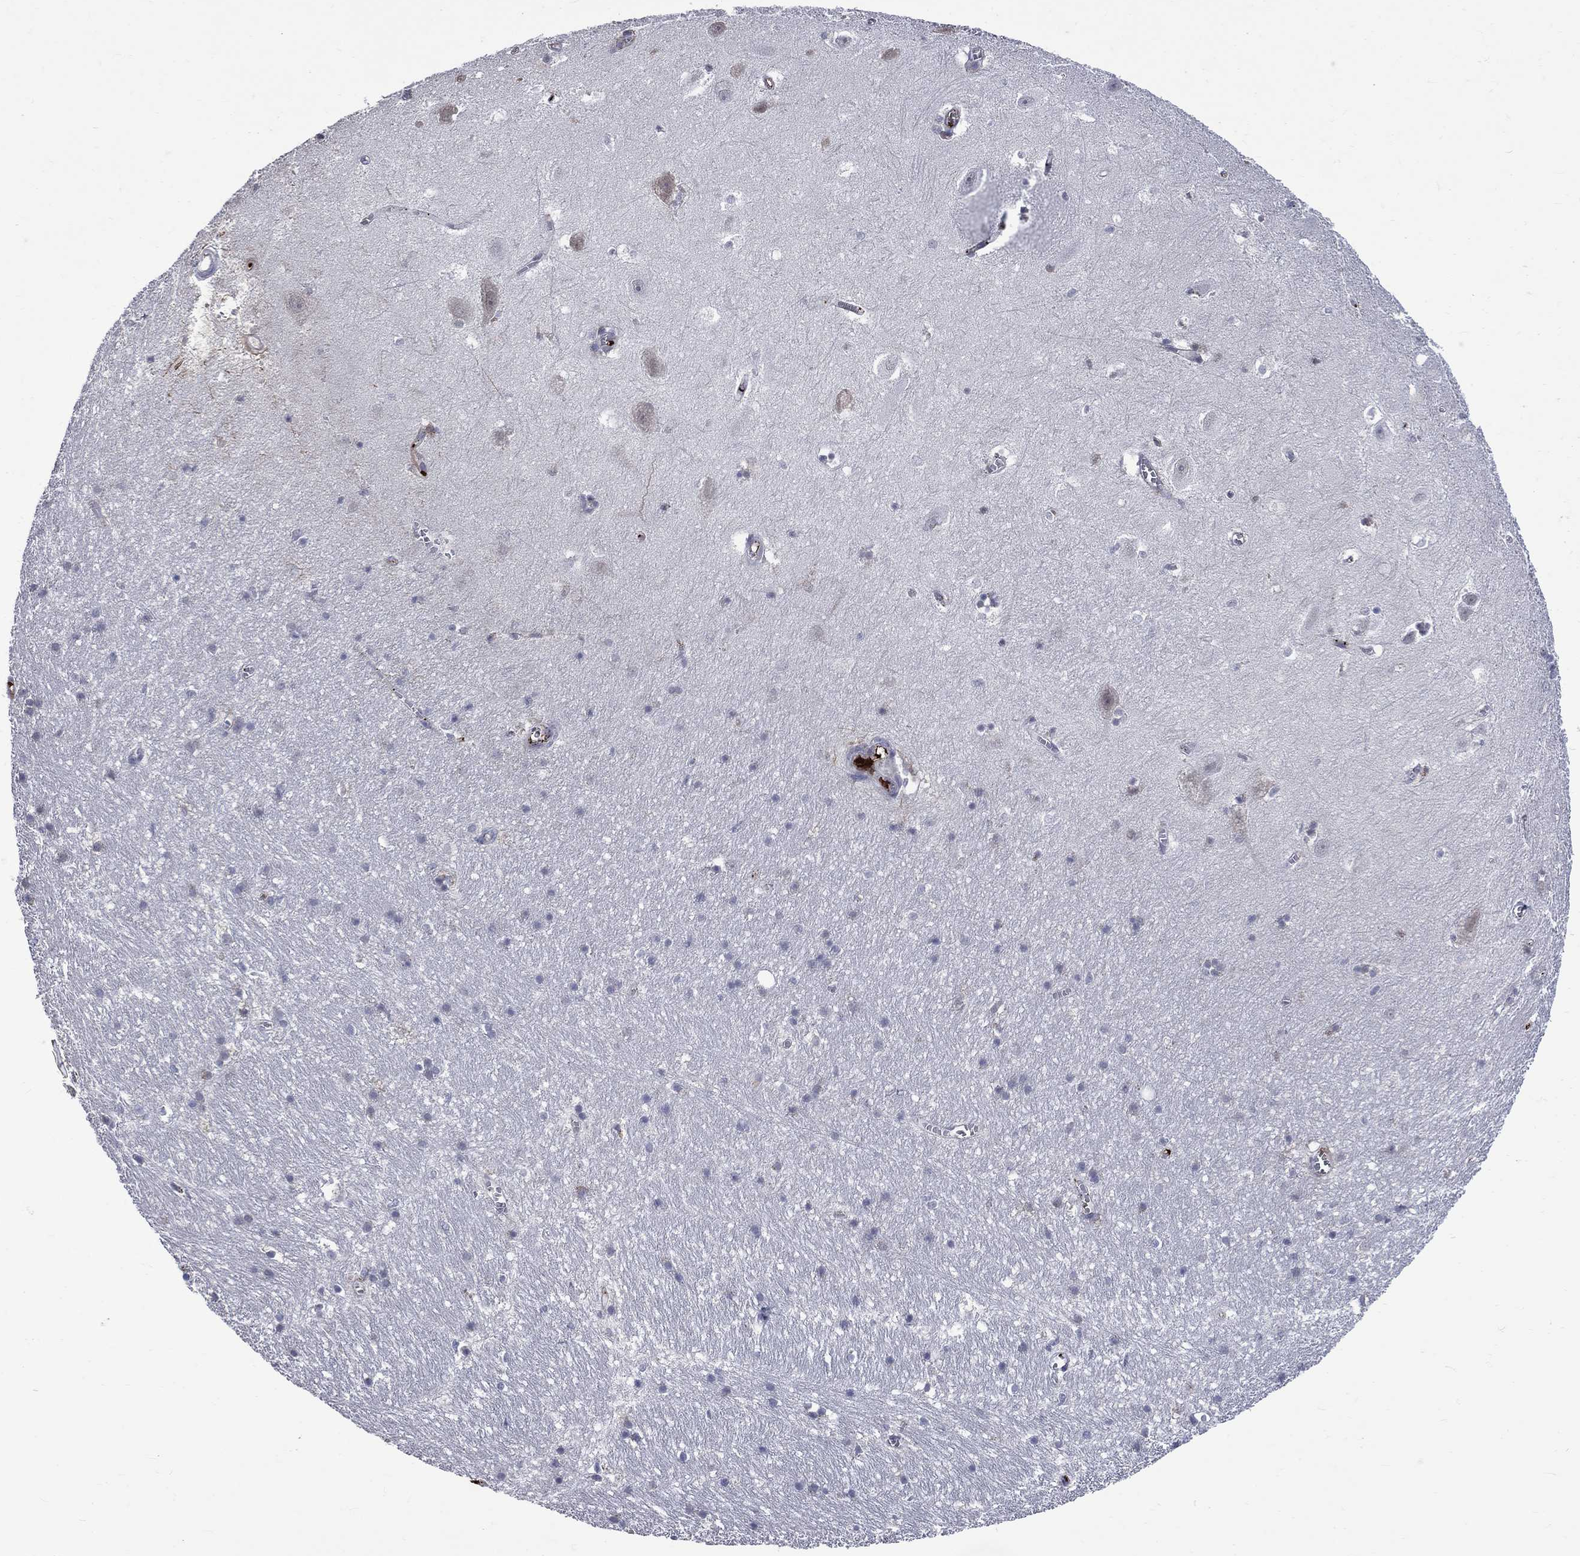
{"staining": {"intensity": "negative", "quantity": "none", "location": "none"}, "tissue": "hippocampus", "cell_type": "Glial cells", "image_type": "normal", "snomed": [{"axis": "morphology", "description": "Normal tissue, NOS"}, {"axis": "topography", "description": "Hippocampus"}], "caption": "Hippocampus stained for a protein using immunohistochemistry reveals no staining glial cells.", "gene": "FGG", "patient": {"sex": "female", "age": 64}}